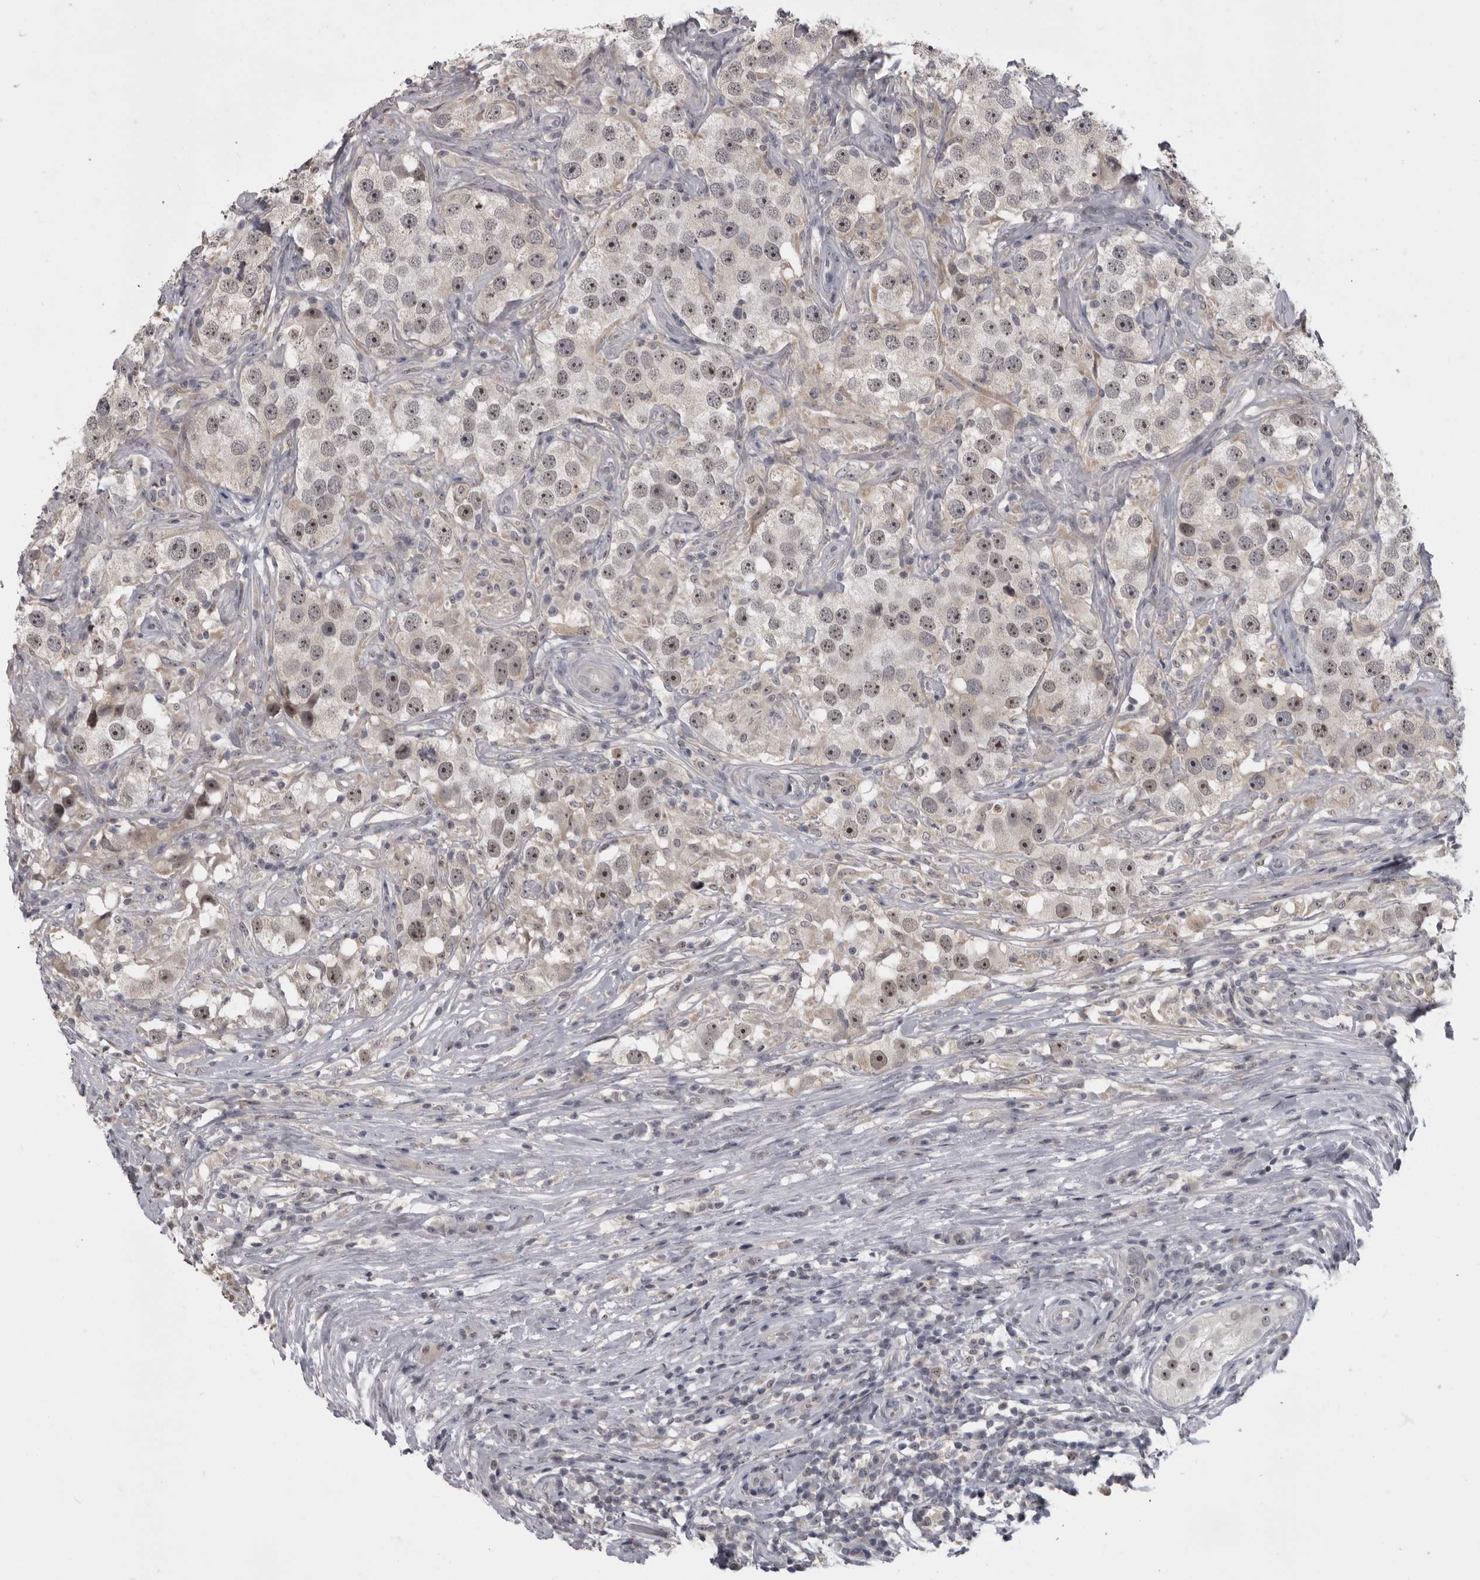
{"staining": {"intensity": "moderate", "quantity": "<25%", "location": "nuclear"}, "tissue": "testis cancer", "cell_type": "Tumor cells", "image_type": "cancer", "snomed": [{"axis": "morphology", "description": "Seminoma, NOS"}, {"axis": "topography", "description": "Testis"}], "caption": "This is a histology image of immunohistochemistry (IHC) staining of testis cancer (seminoma), which shows moderate expression in the nuclear of tumor cells.", "gene": "MRTO4", "patient": {"sex": "male", "age": 49}}